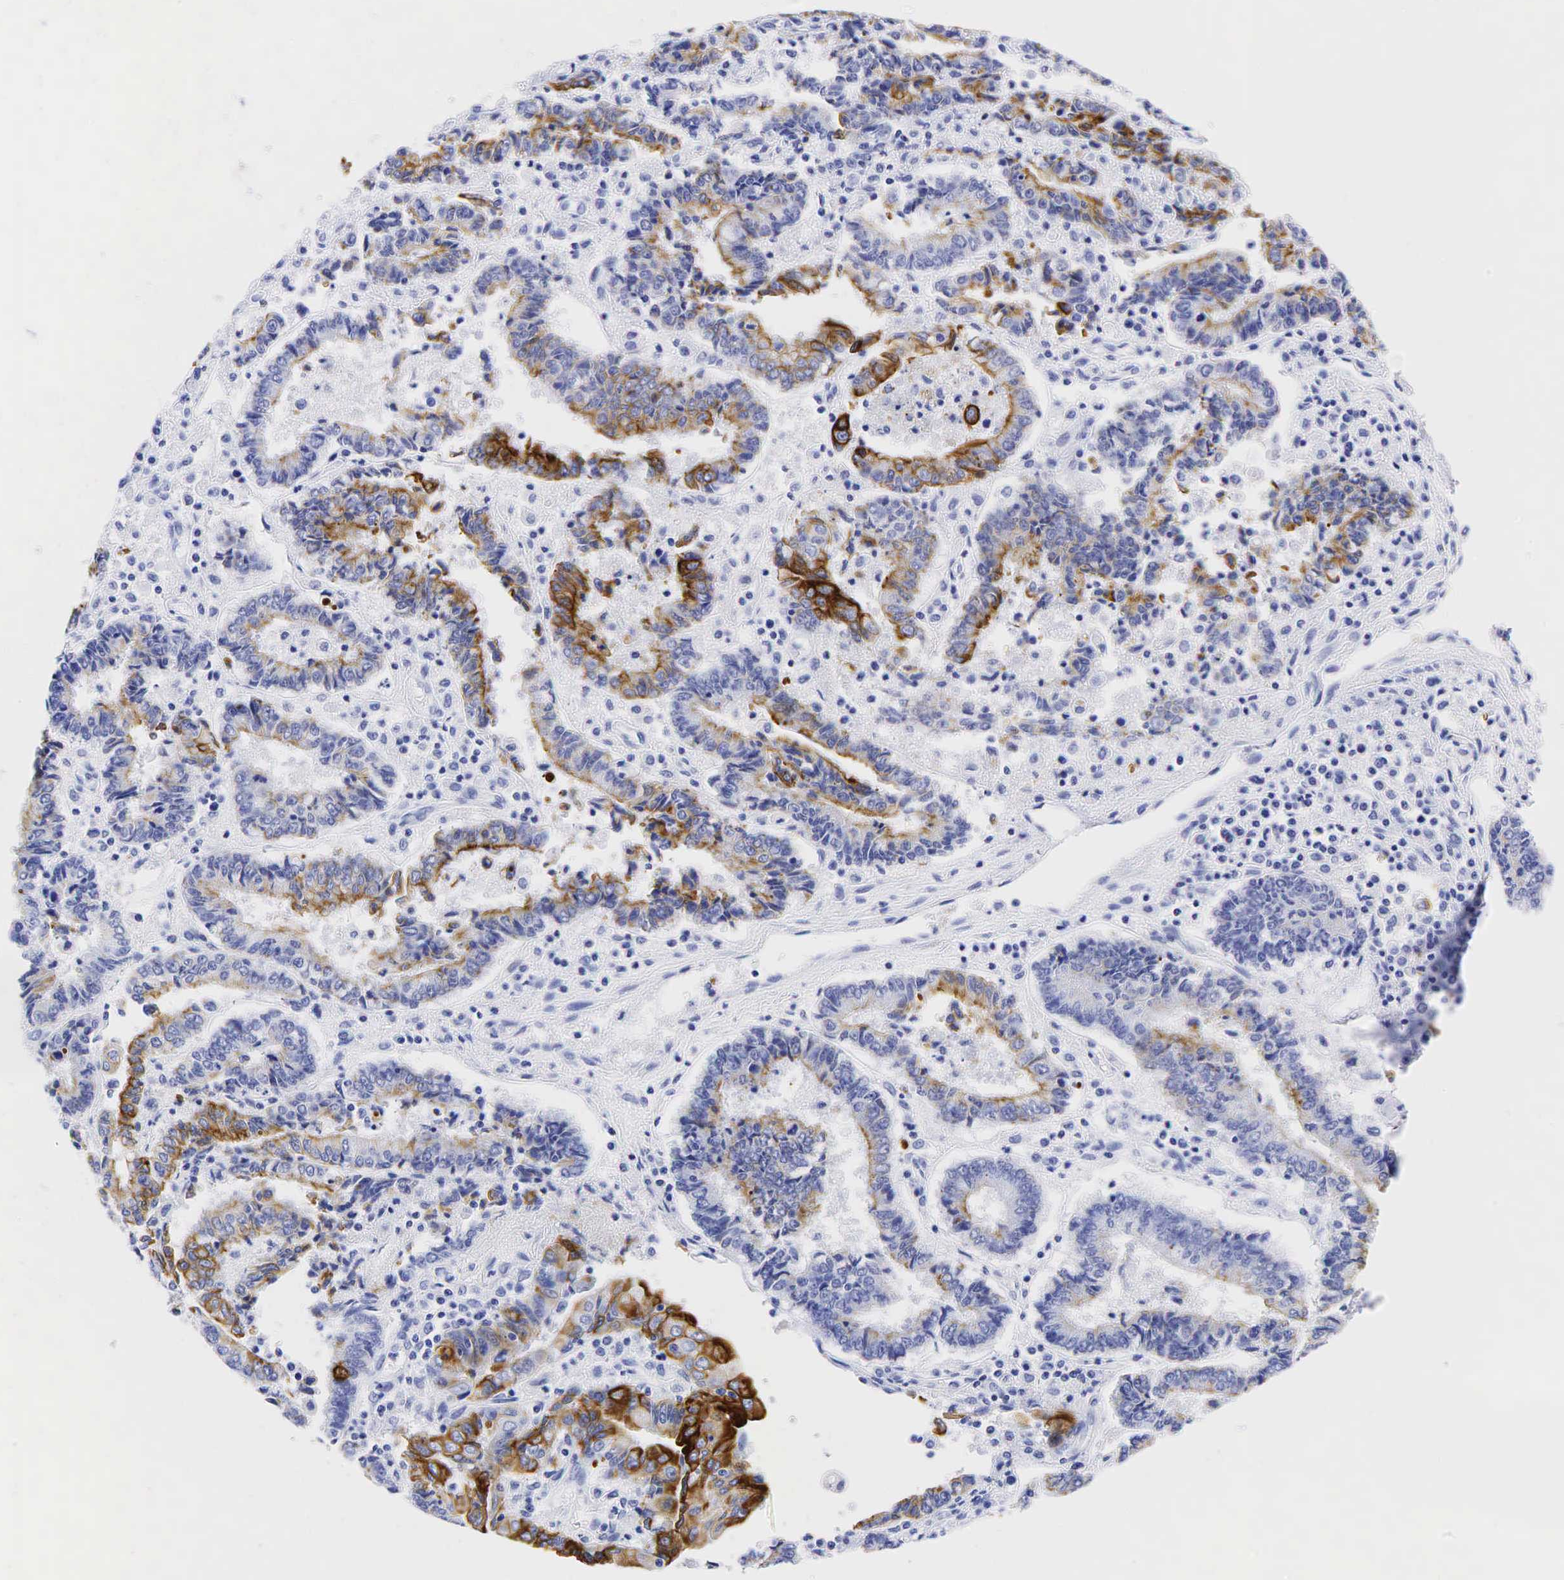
{"staining": {"intensity": "moderate", "quantity": "25%-75%", "location": "cytoplasmic/membranous"}, "tissue": "endometrial cancer", "cell_type": "Tumor cells", "image_type": "cancer", "snomed": [{"axis": "morphology", "description": "Adenocarcinoma, NOS"}, {"axis": "topography", "description": "Endometrium"}], "caption": "Adenocarcinoma (endometrial) was stained to show a protein in brown. There is medium levels of moderate cytoplasmic/membranous staining in approximately 25%-75% of tumor cells. (Brightfield microscopy of DAB IHC at high magnification).", "gene": "KRT7", "patient": {"sex": "female", "age": 75}}